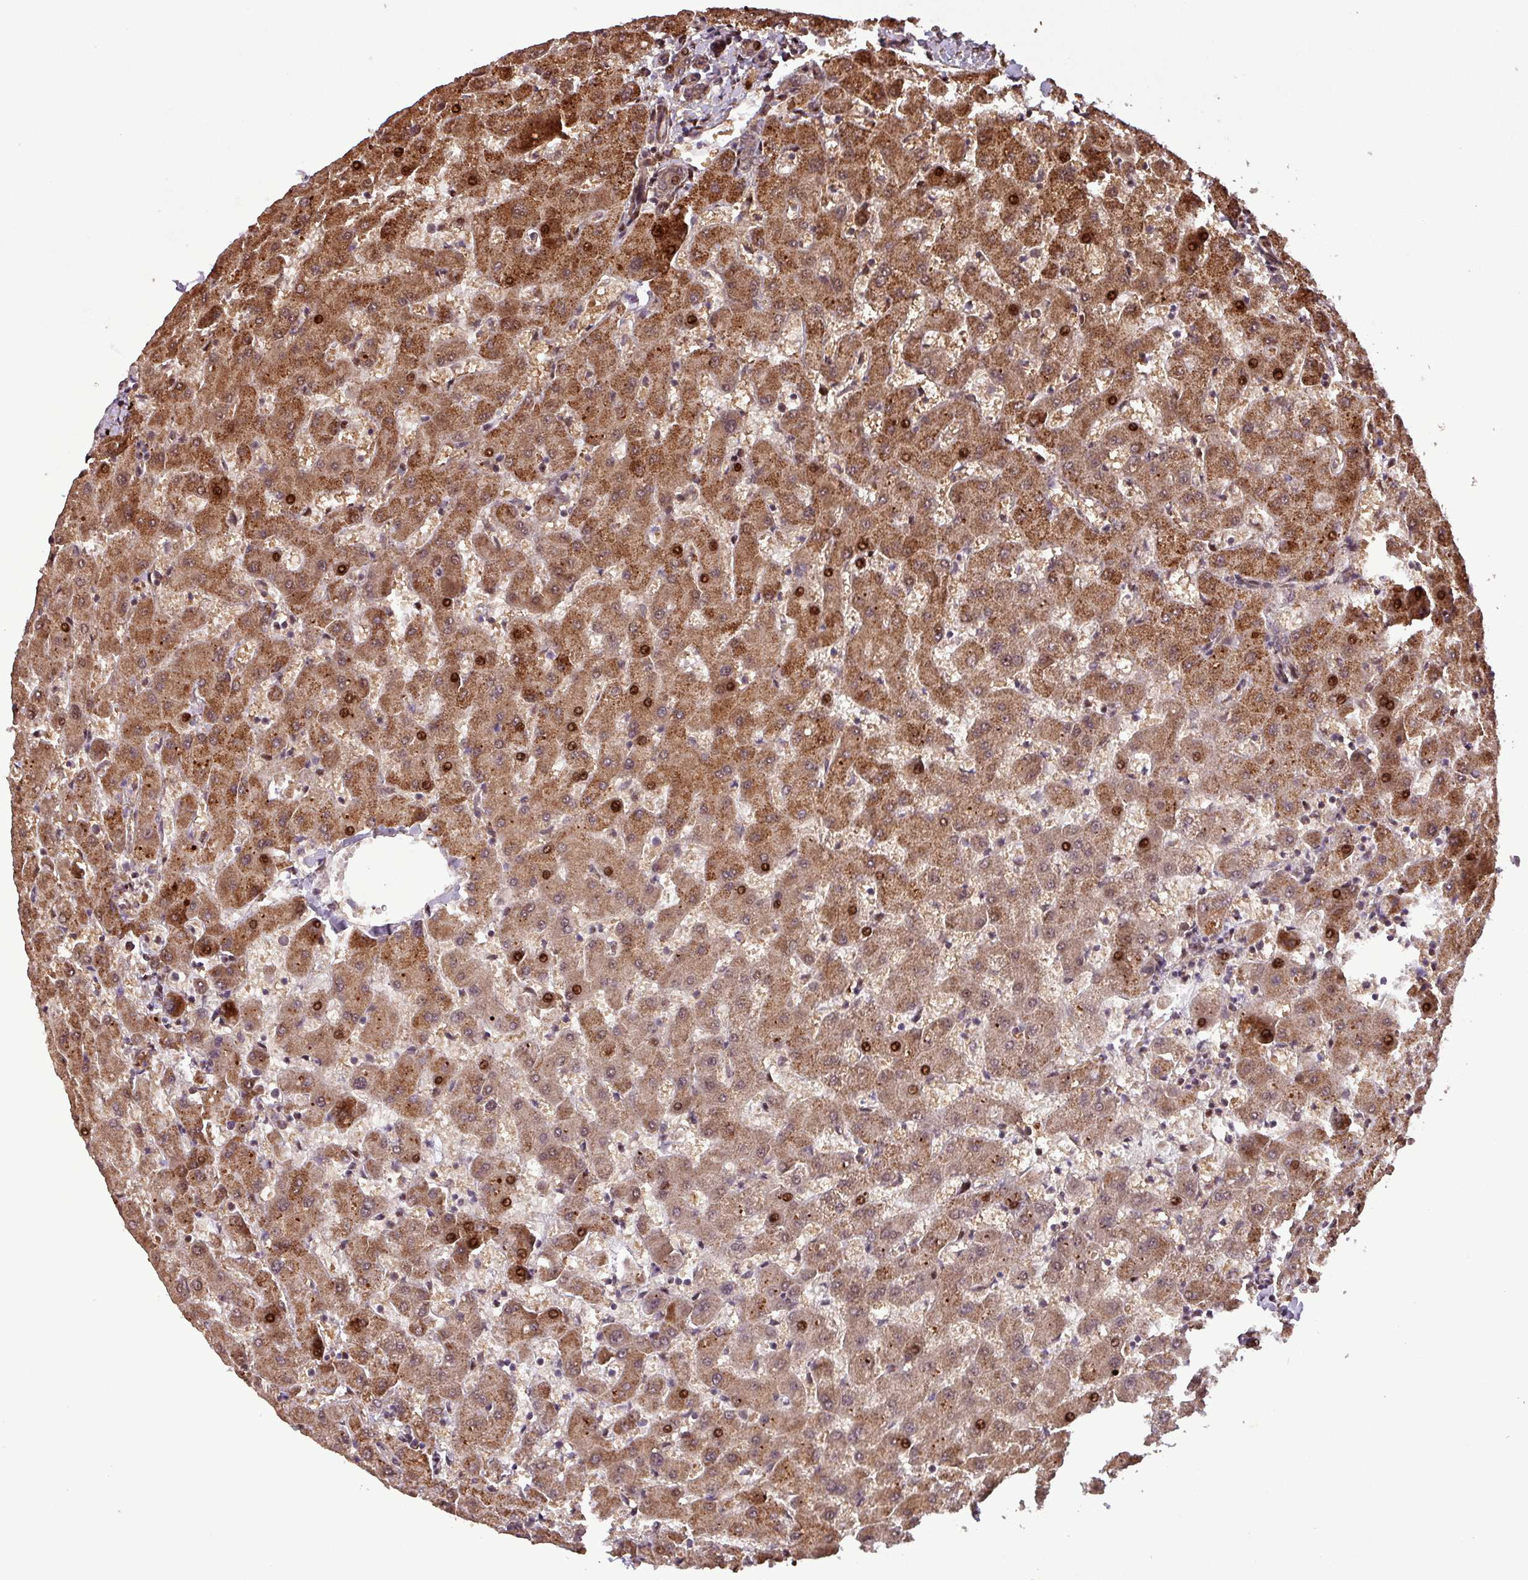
{"staining": {"intensity": "moderate", "quantity": ">75%", "location": "cytoplasmic/membranous,nuclear"}, "tissue": "liver", "cell_type": "Cholangiocytes", "image_type": "normal", "snomed": [{"axis": "morphology", "description": "Normal tissue, NOS"}, {"axis": "topography", "description": "Liver"}], "caption": "Benign liver exhibits moderate cytoplasmic/membranous,nuclear positivity in approximately >75% of cholangiocytes, visualized by immunohistochemistry. (DAB IHC, brown staining for protein, blue staining for nuclei).", "gene": "SLC22A24", "patient": {"sex": "female", "age": 63}}